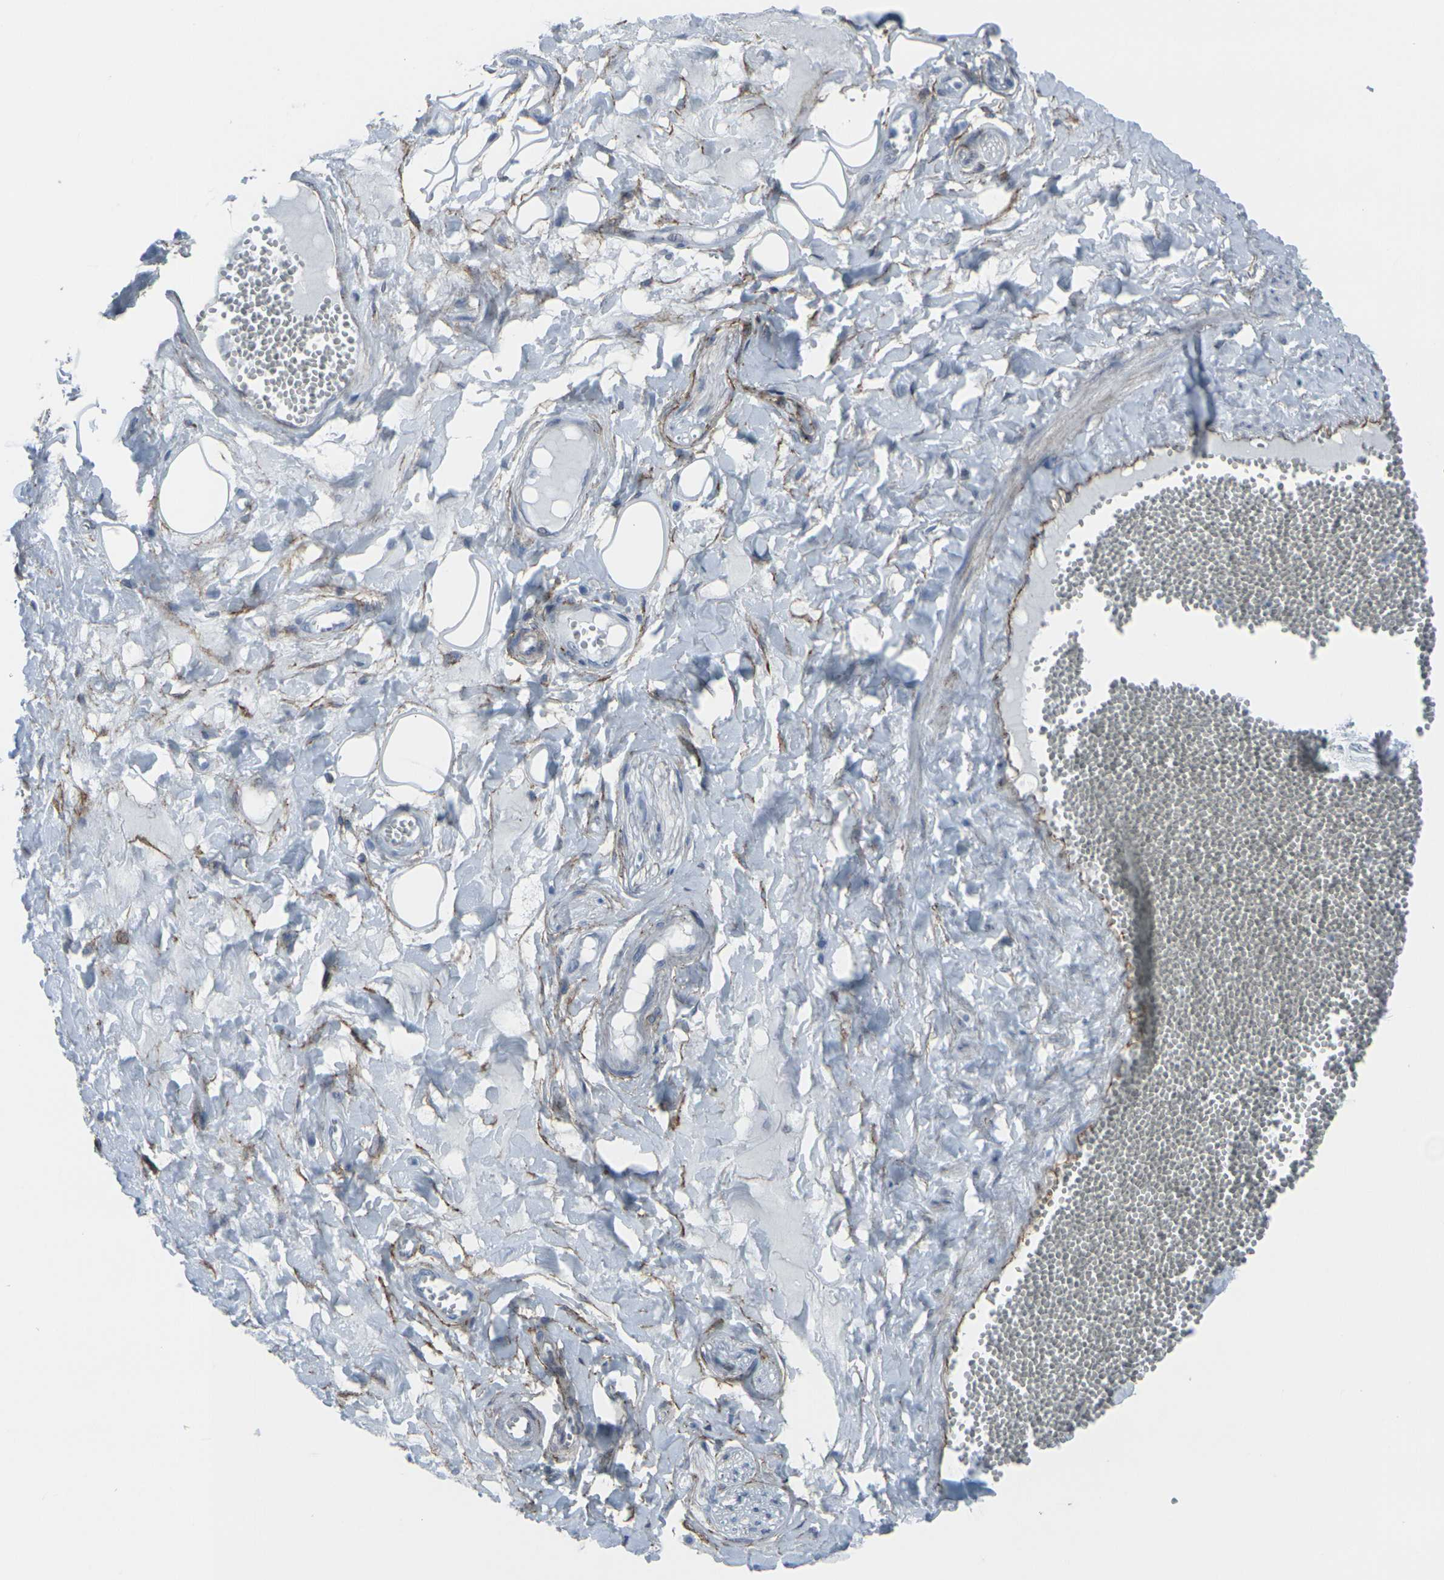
{"staining": {"intensity": "negative", "quantity": "none", "location": "none"}, "tissue": "adipose tissue", "cell_type": "Adipocytes", "image_type": "normal", "snomed": [{"axis": "morphology", "description": "Normal tissue, NOS"}, {"axis": "morphology", "description": "Inflammation, NOS"}, {"axis": "topography", "description": "Salivary gland"}, {"axis": "topography", "description": "Peripheral nerve tissue"}], "caption": "DAB immunohistochemical staining of benign human adipose tissue displays no significant positivity in adipocytes. (Stains: DAB (3,3'-diaminobenzidine) immunohistochemistry (IHC) with hematoxylin counter stain, Microscopy: brightfield microscopy at high magnification).", "gene": "CDH11", "patient": {"sex": "female", "age": 75}}